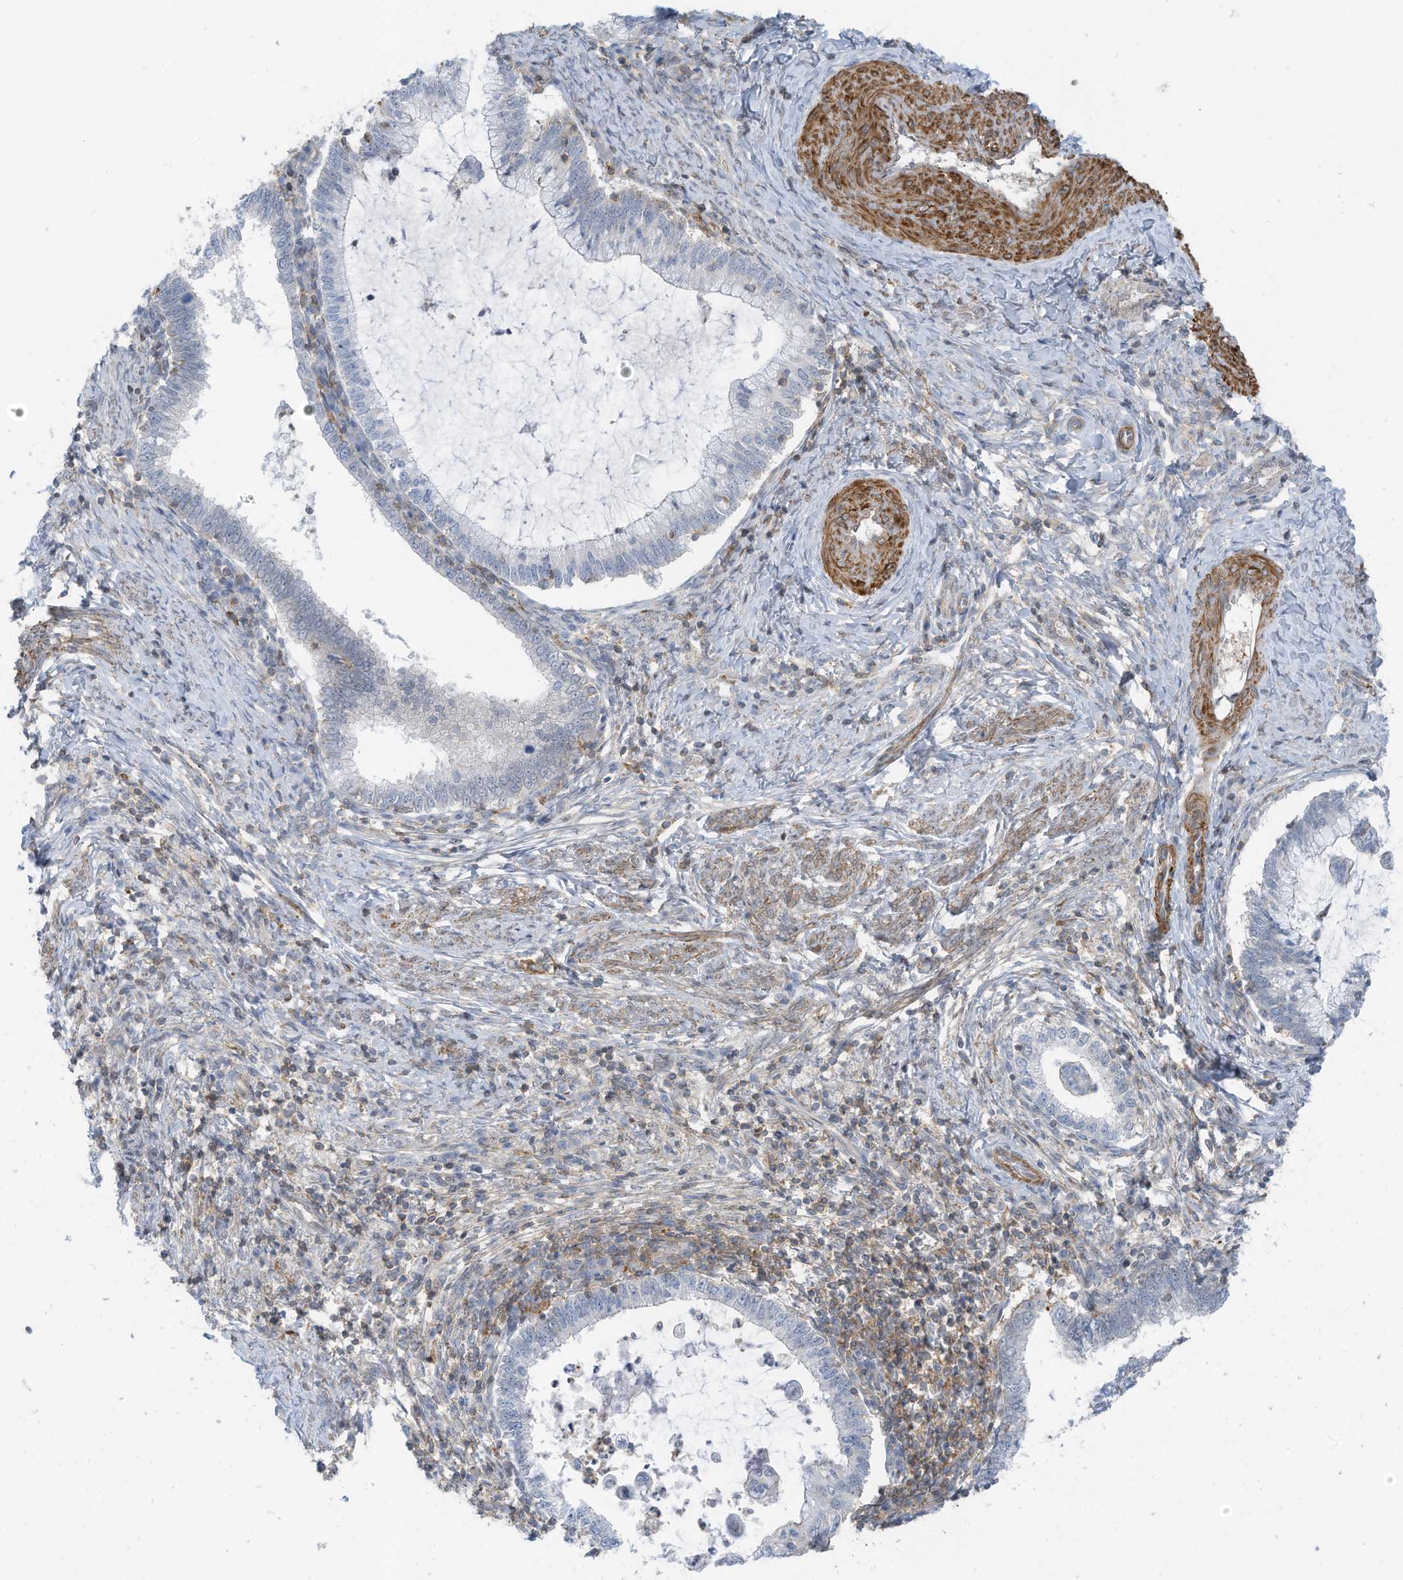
{"staining": {"intensity": "negative", "quantity": "none", "location": "none"}, "tissue": "cervical cancer", "cell_type": "Tumor cells", "image_type": "cancer", "snomed": [{"axis": "morphology", "description": "Adenocarcinoma, NOS"}, {"axis": "topography", "description": "Cervix"}], "caption": "Photomicrograph shows no significant protein positivity in tumor cells of cervical cancer.", "gene": "ZNF846", "patient": {"sex": "female", "age": 36}}